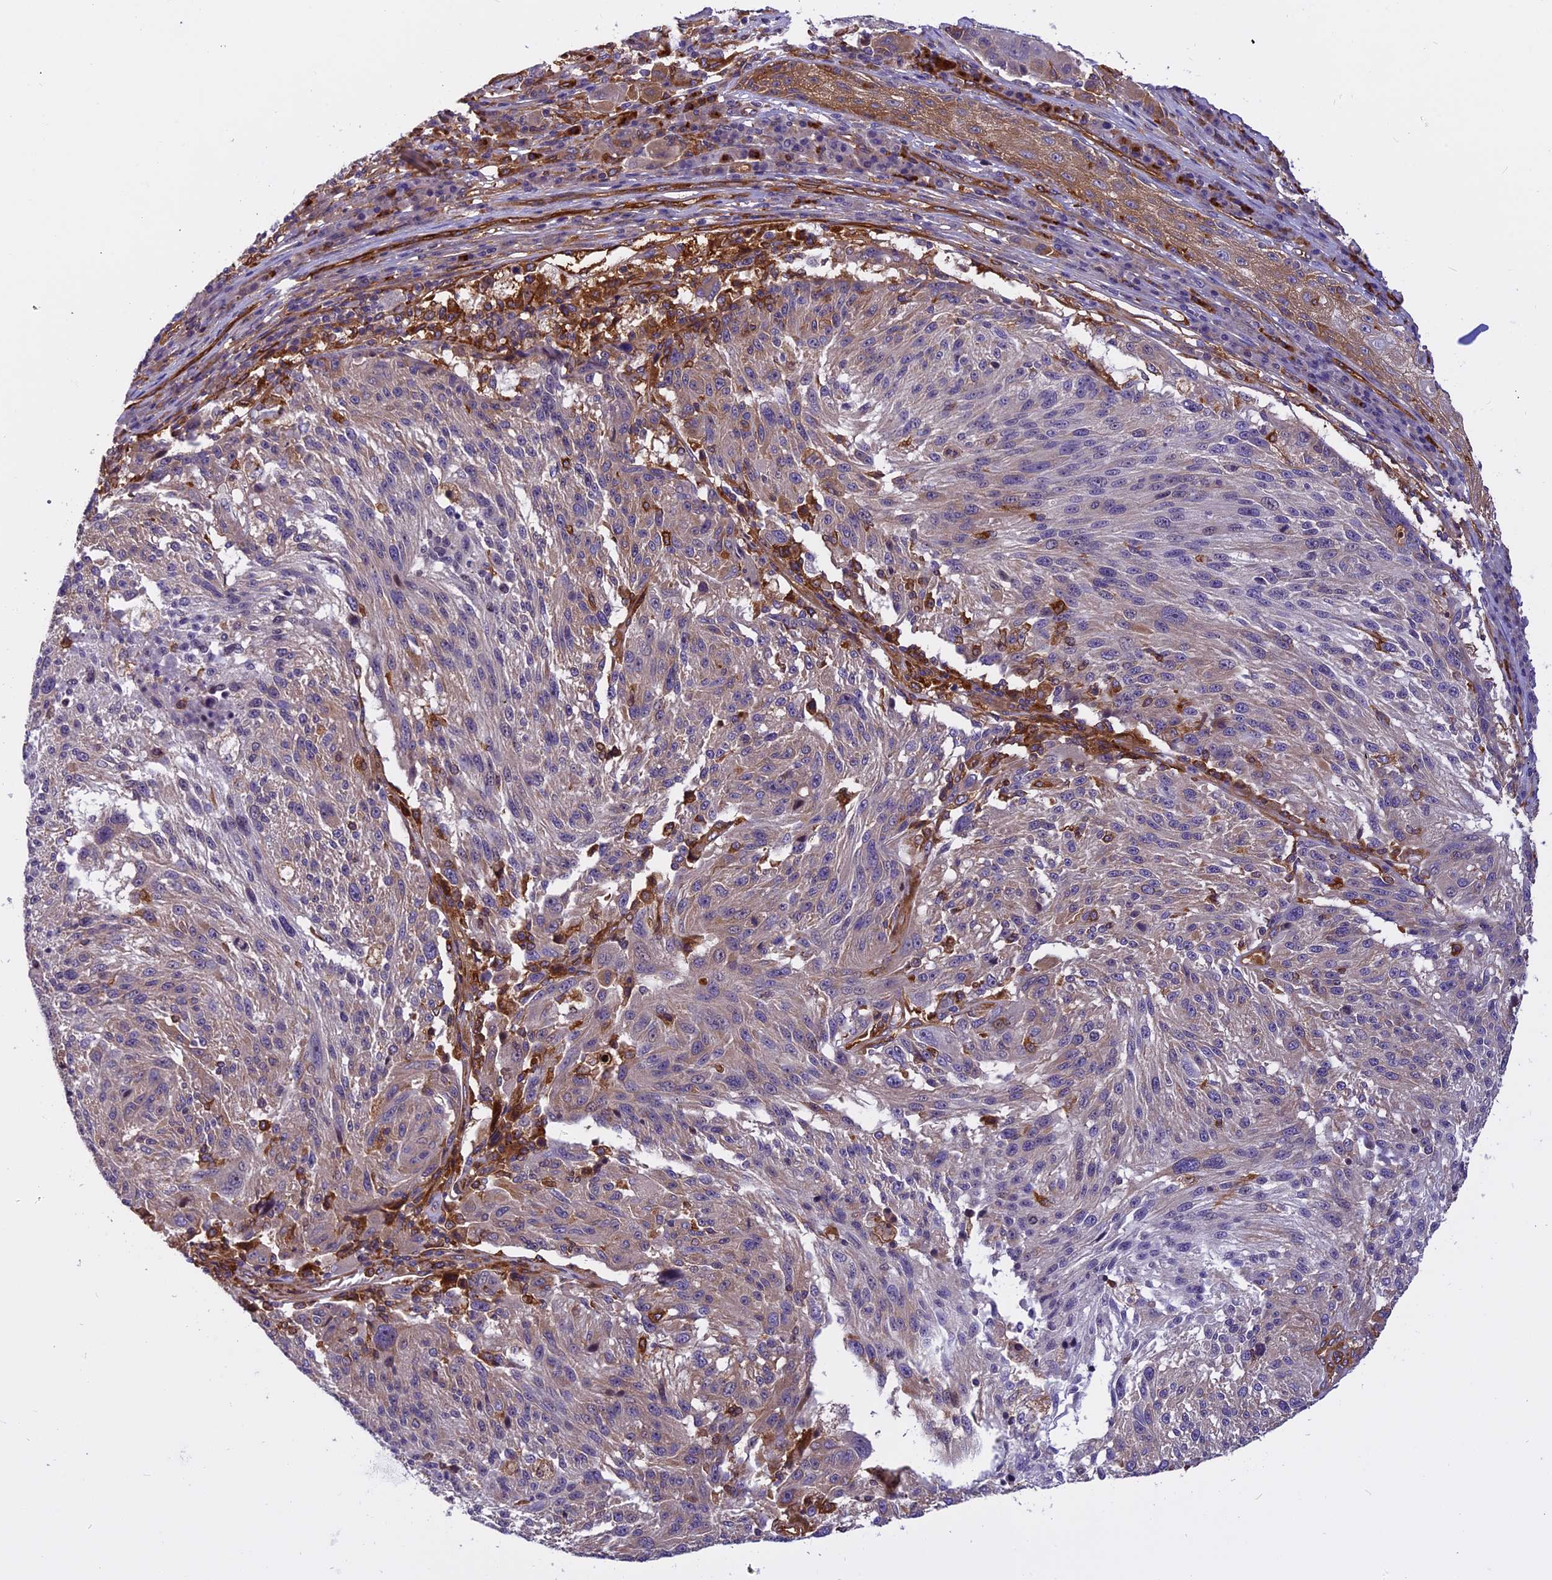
{"staining": {"intensity": "weak", "quantity": "25%-75%", "location": "cytoplasmic/membranous"}, "tissue": "melanoma", "cell_type": "Tumor cells", "image_type": "cancer", "snomed": [{"axis": "morphology", "description": "Malignant melanoma, NOS"}, {"axis": "topography", "description": "Skin"}], "caption": "Malignant melanoma was stained to show a protein in brown. There is low levels of weak cytoplasmic/membranous expression in about 25%-75% of tumor cells. (DAB = brown stain, brightfield microscopy at high magnification).", "gene": "EHBP1L1", "patient": {"sex": "male", "age": 53}}